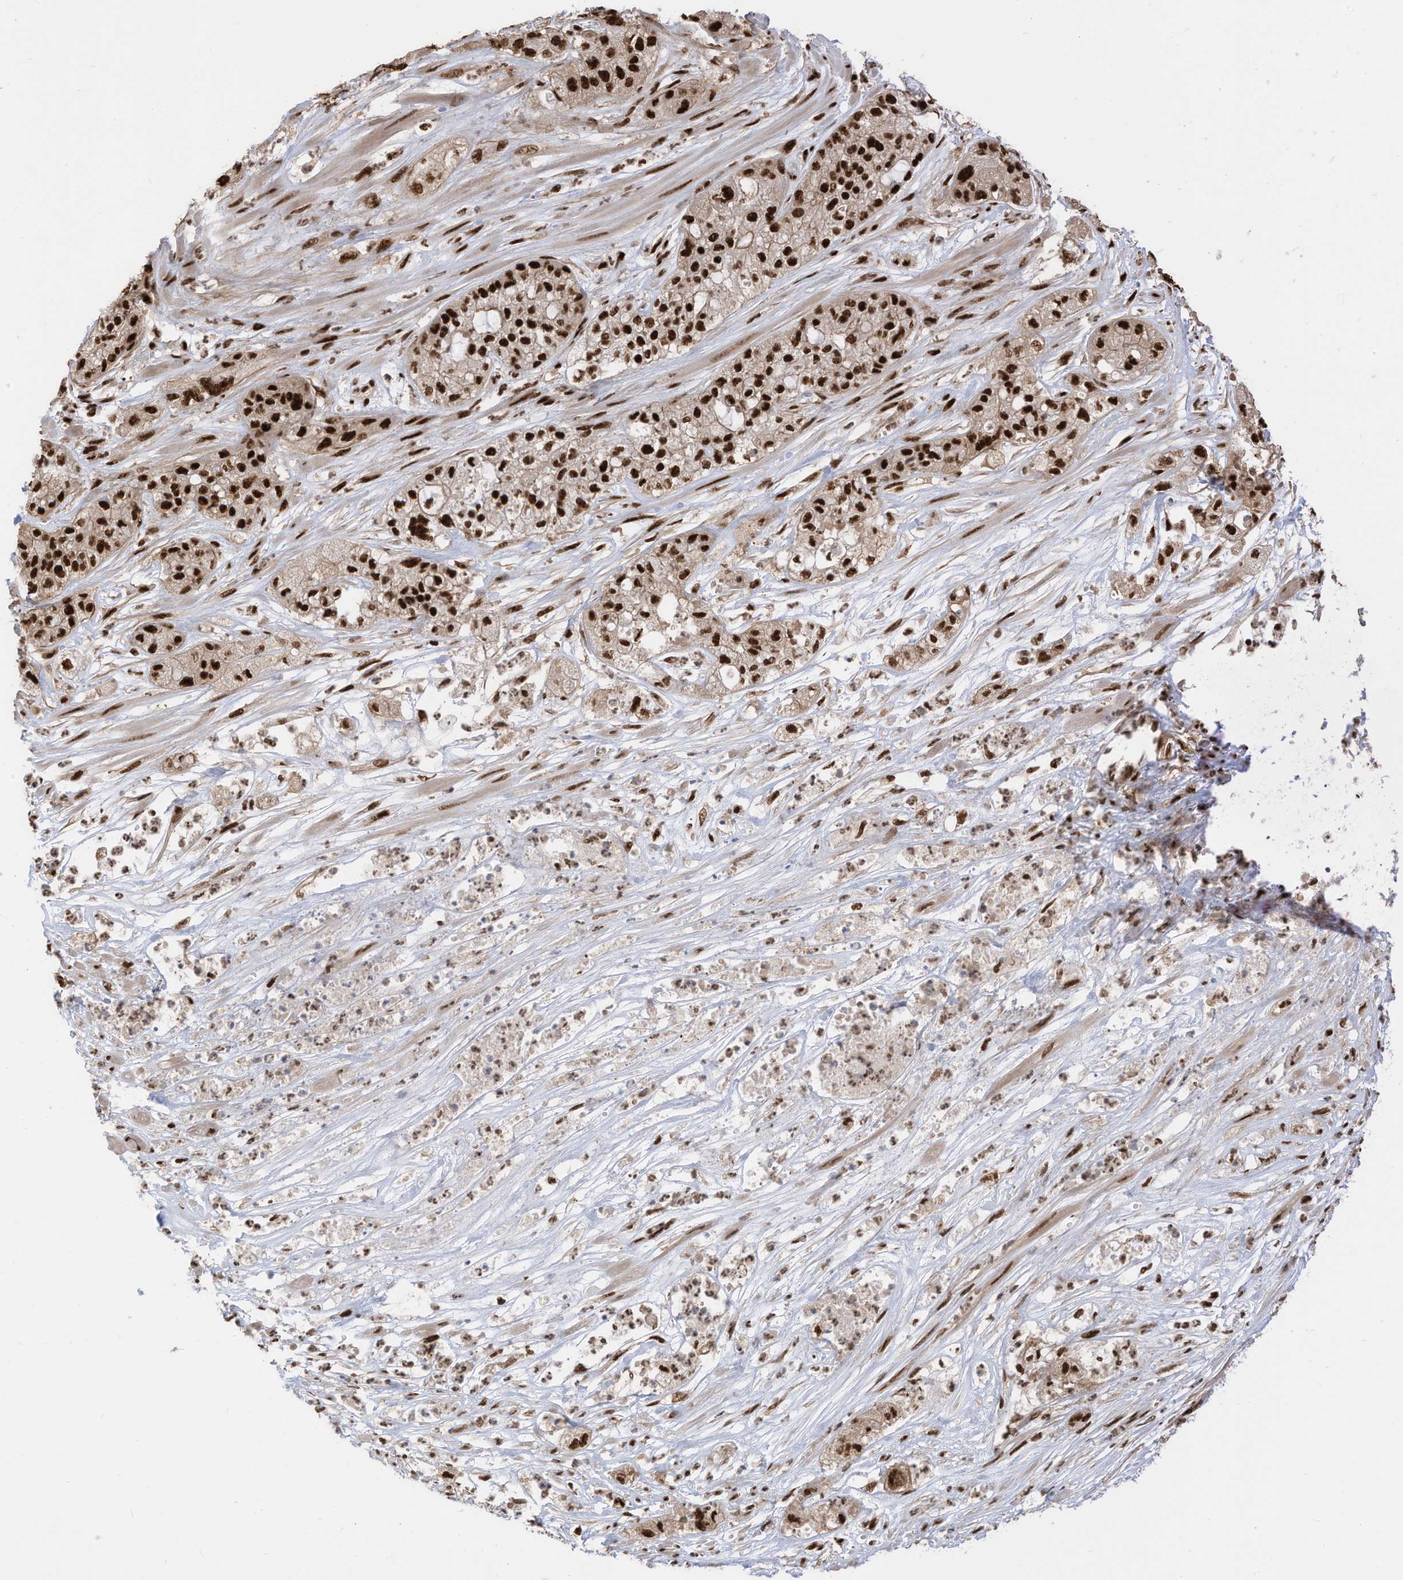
{"staining": {"intensity": "strong", "quantity": ">75%", "location": "nuclear"}, "tissue": "pancreatic cancer", "cell_type": "Tumor cells", "image_type": "cancer", "snomed": [{"axis": "morphology", "description": "Adenocarcinoma, NOS"}, {"axis": "topography", "description": "Pancreas"}], "caption": "Pancreatic adenocarcinoma stained with DAB IHC displays high levels of strong nuclear expression in about >75% of tumor cells. The staining is performed using DAB brown chromogen to label protein expression. The nuclei are counter-stained blue using hematoxylin.", "gene": "SF3A3", "patient": {"sex": "female", "age": 78}}